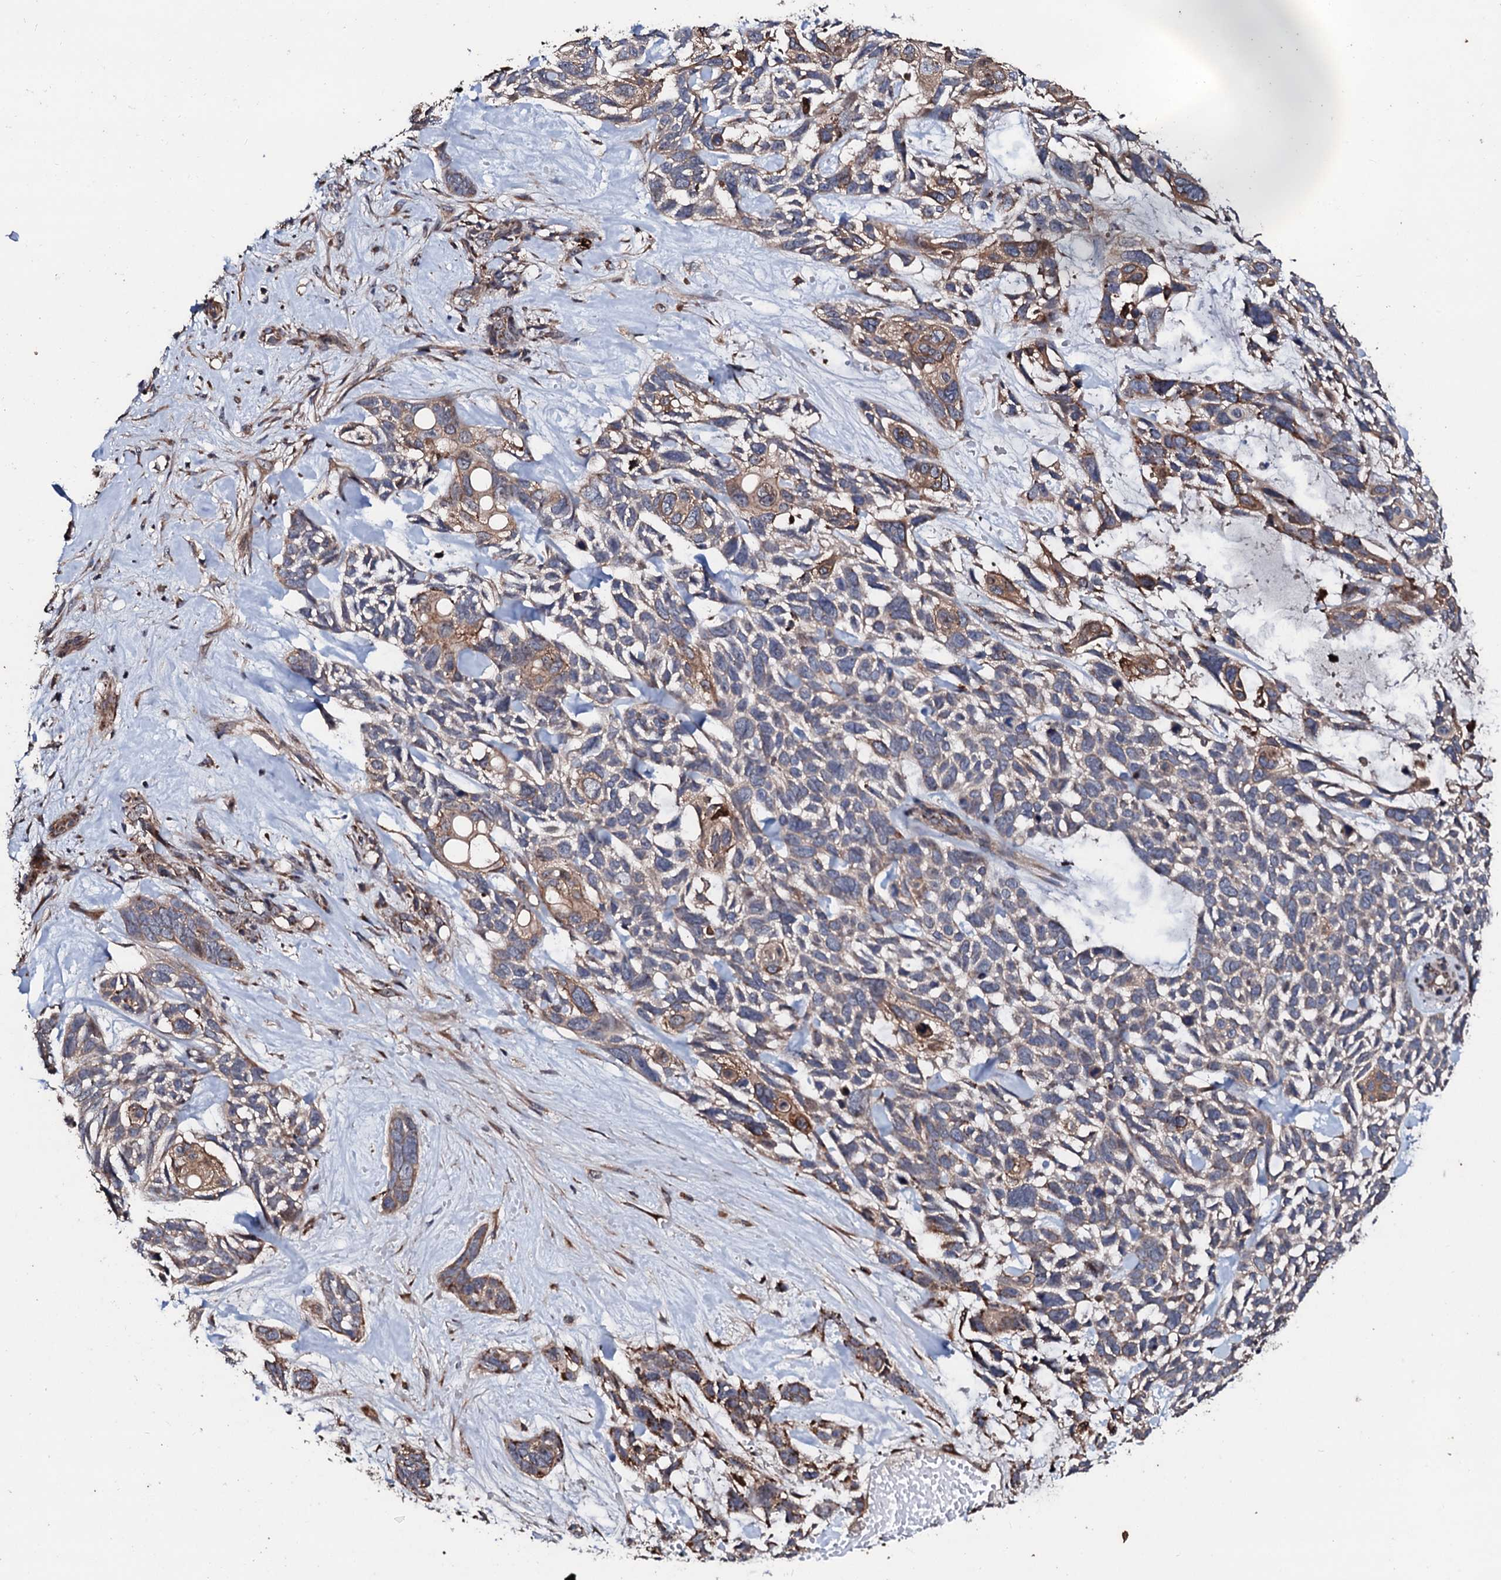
{"staining": {"intensity": "moderate", "quantity": "25%-75%", "location": "cytoplasmic/membranous"}, "tissue": "skin cancer", "cell_type": "Tumor cells", "image_type": "cancer", "snomed": [{"axis": "morphology", "description": "Basal cell carcinoma"}, {"axis": "topography", "description": "Skin"}], "caption": "Skin basal cell carcinoma stained for a protein demonstrates moderate cytoplasmic/membranous positivity in tumor cells.", "gene": "SDHAF2", "patient": {"sex": "male", "age": 88}}